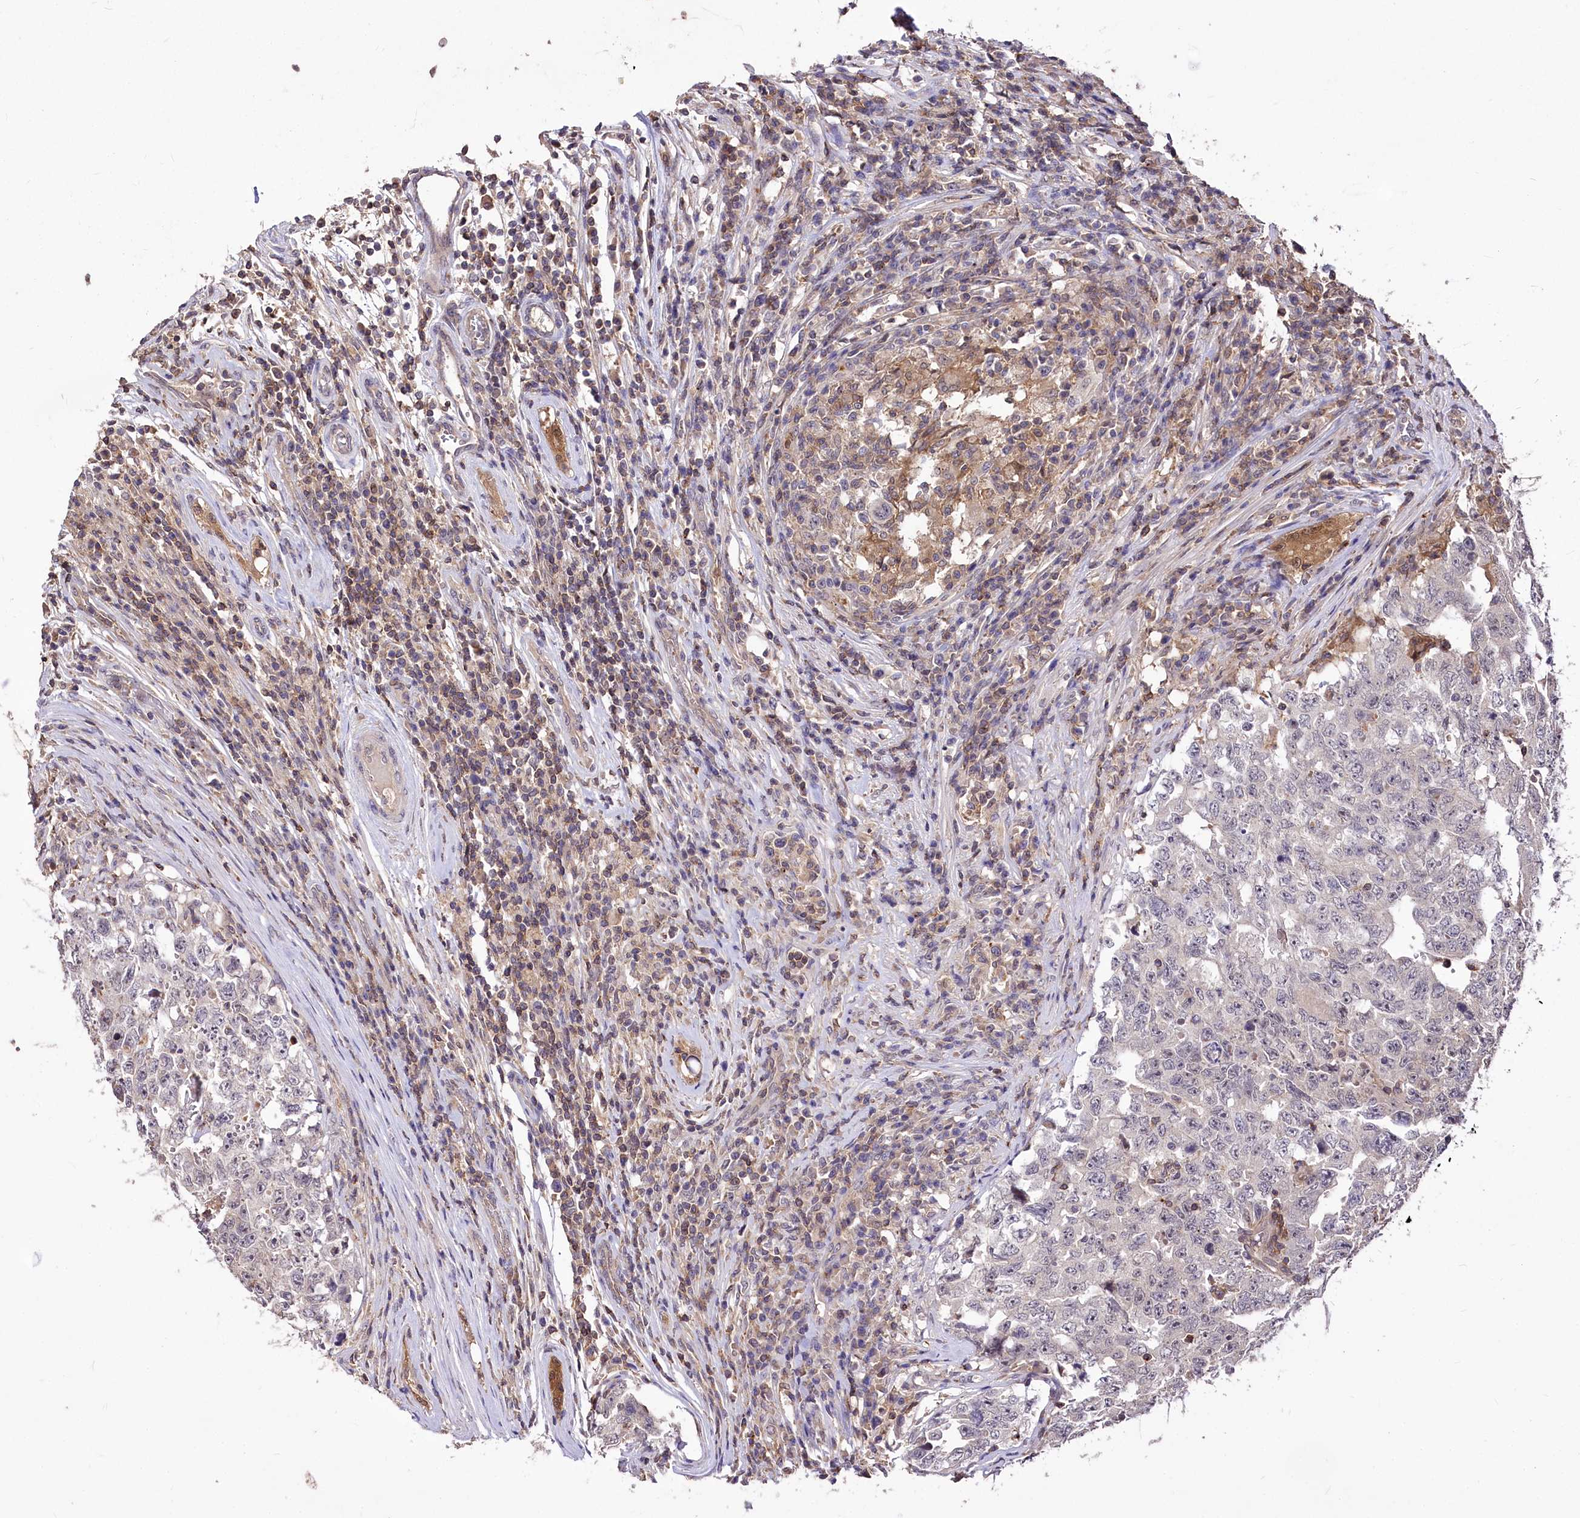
{"staining": {"intensity": "negative", "quantity": "none", "location": "none"}, "tissue": "testis cancer", "cell_type": "Tumor cells", "image_type": "cancer", "snomed": [{"axis": "morphology", "description": "Carcinoma, Embryonal, NOS"}, {"axis": "topography", "description": "Testis"}], "caption": "Tumor cells are negative for protein expression in human embryonal carcinoma (testis). (DAB IHC with hematoxylin counter stain).", "gene": "SERGEF", "patient": {"sex": "male", "age": 26}}